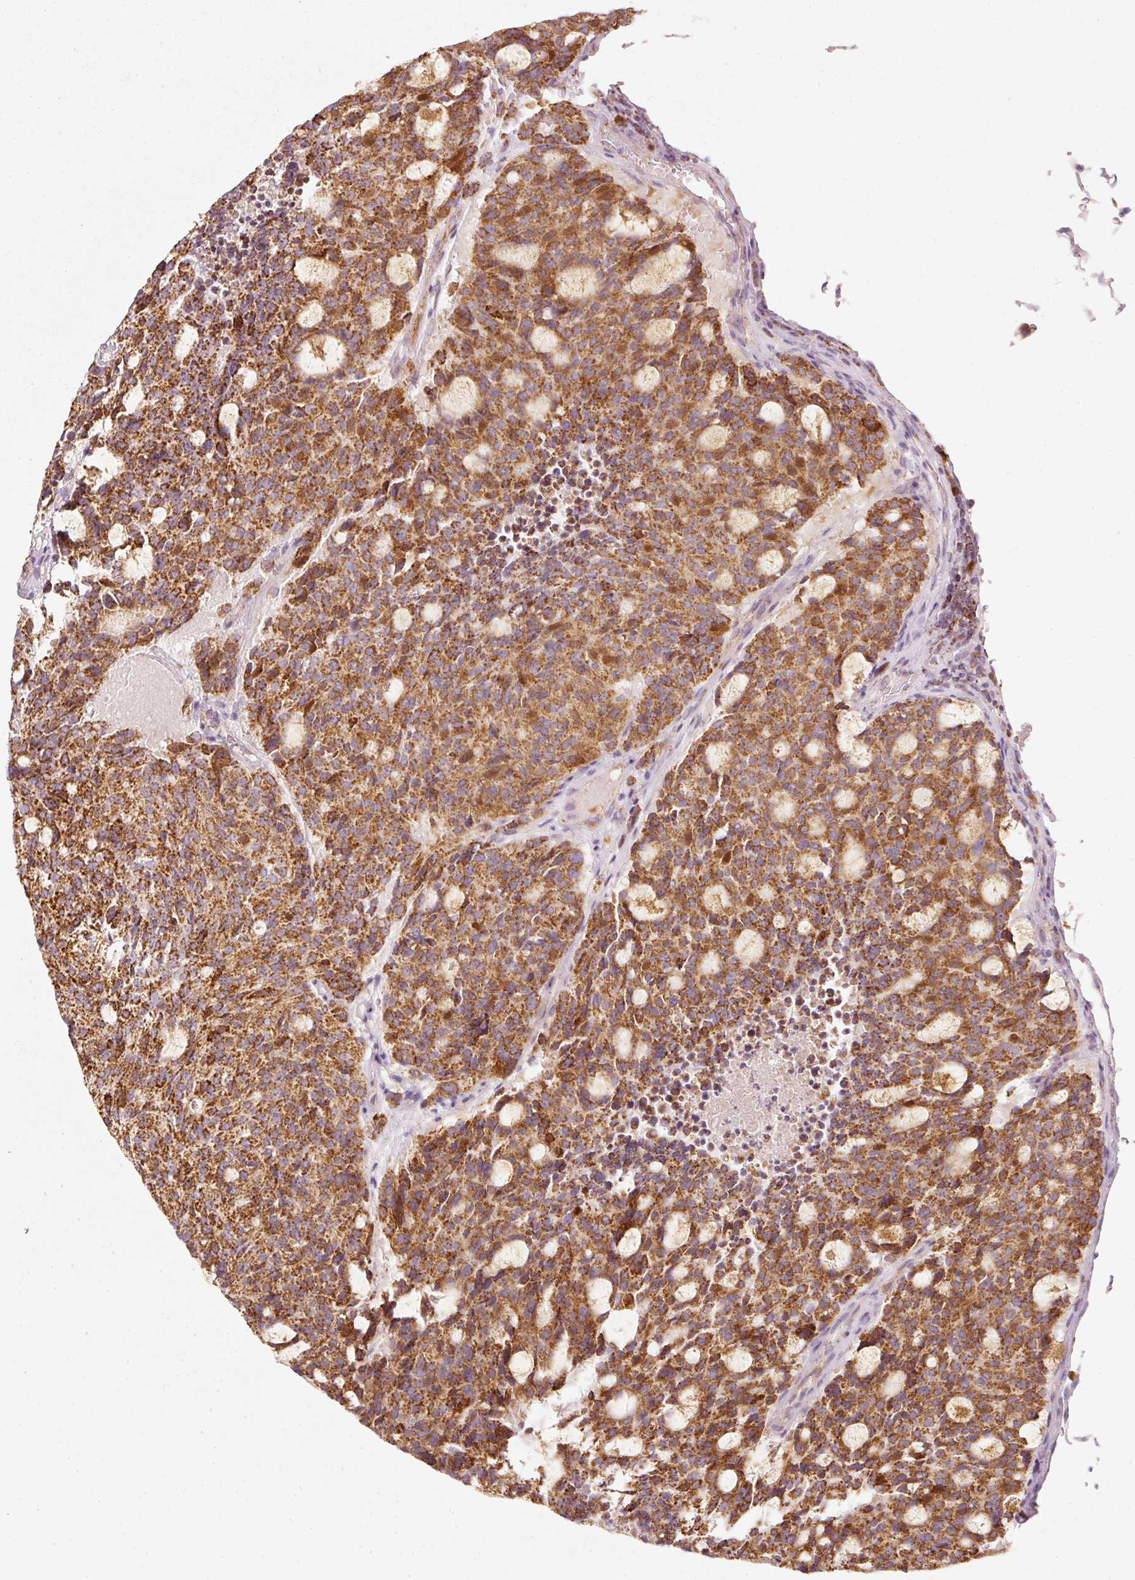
{"staining": {"intensity": "strong", "quantity": ">75%", "location": "cytoplasmic/membranous,nuclear"}, "tissue": "carcinoid", "cell_type": "Tumor cells", "image_type": "cancer", "snomed": [{"axis": "morphology", "description": "Carcinoid, malignant, NOS"}, {"axis": "topography", "description": "Pancreas"}], "caption": "A high amount of strong cytoplasmic/membranous and nuclear expression is appreciated in approximately >75% of tumor cells in malignant carcinoid tissue.", "gene": "DUT", "patient": {"sex": "female", "age": 54}}